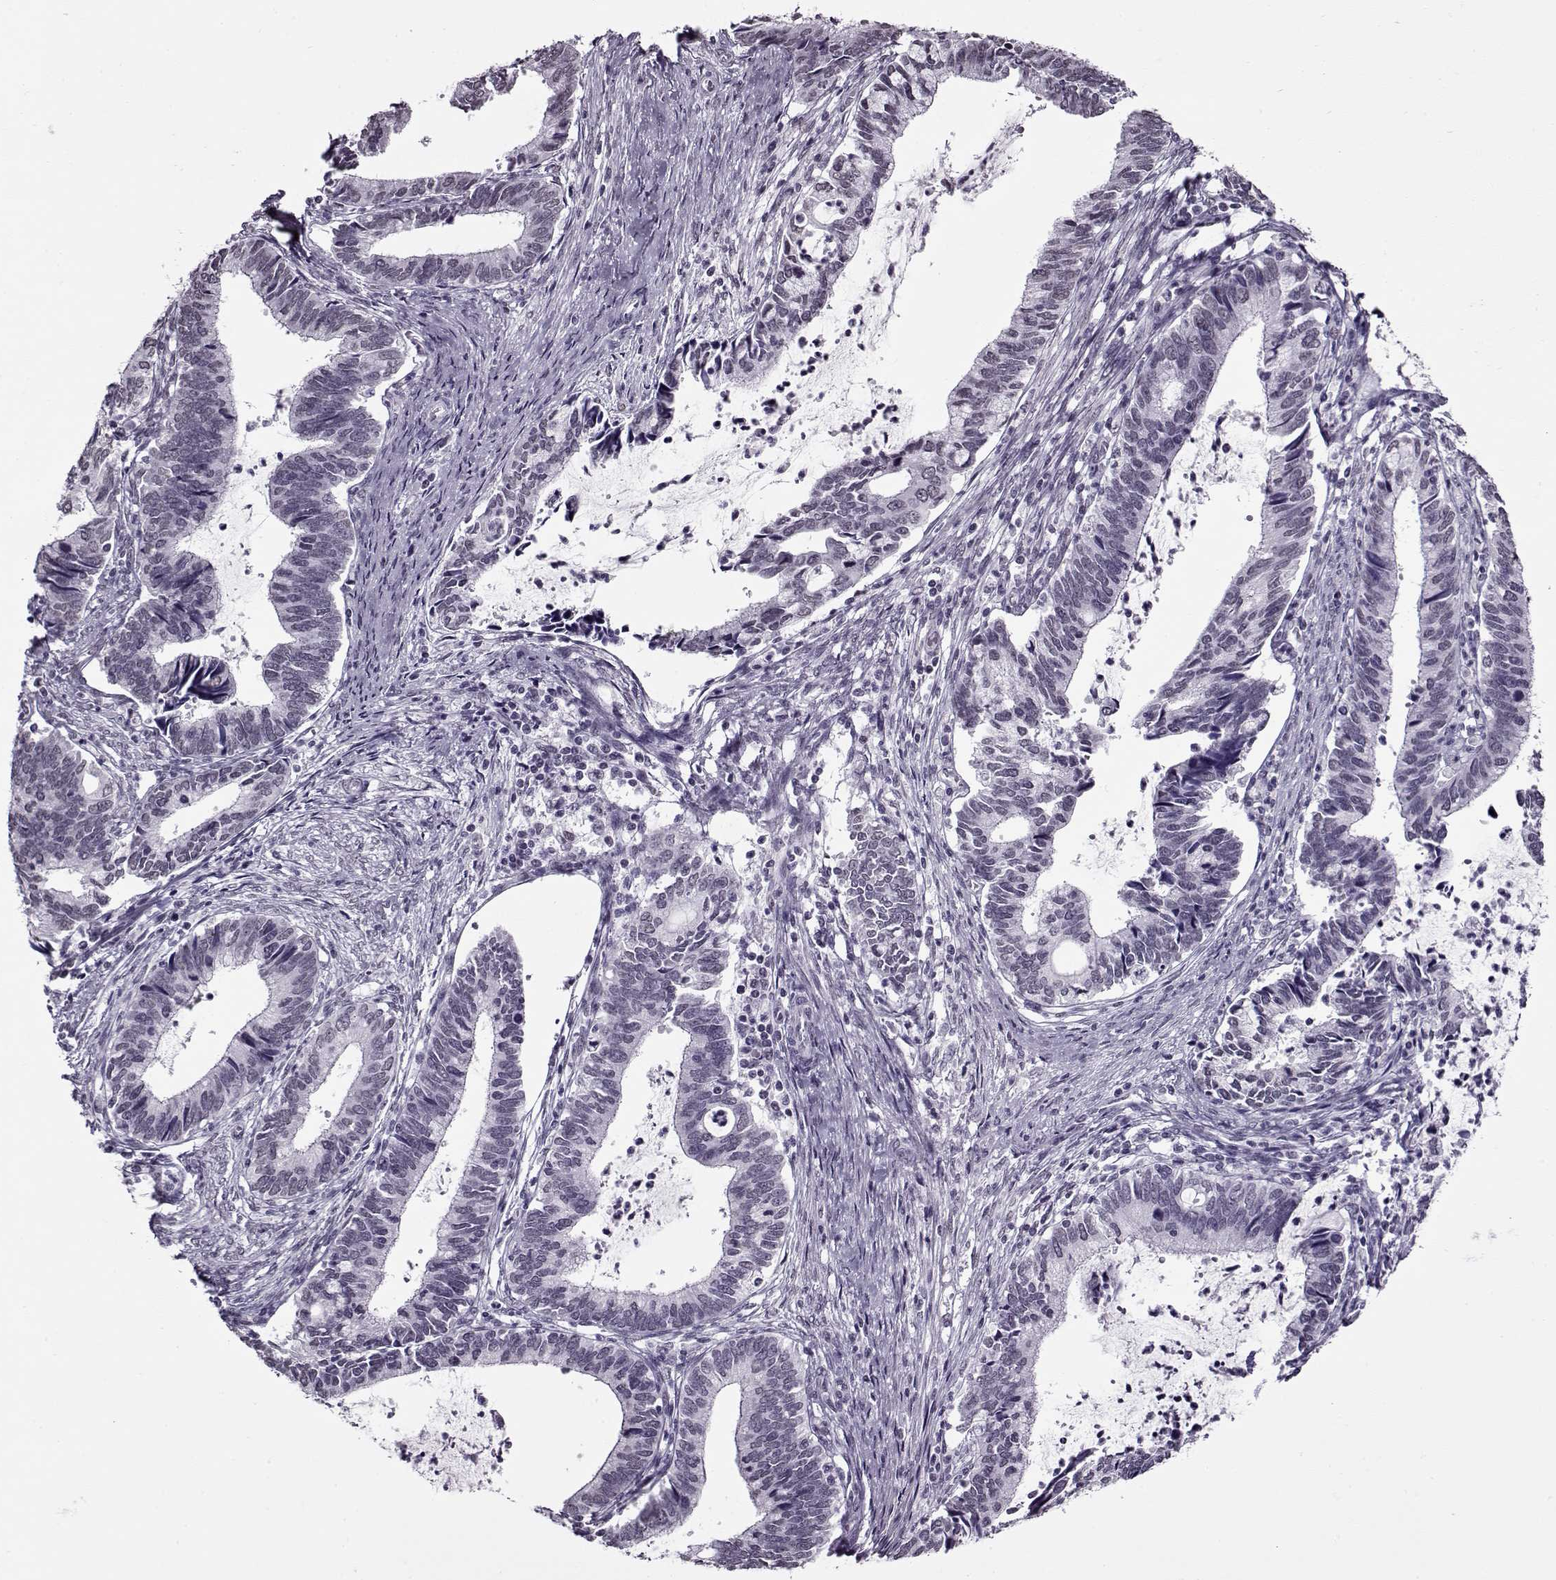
{"staining": {"intensity": "negative", "quantity": "none", "location": "none"}, "tissue": "cervical cancer", "cell_type": "Tumor cells", "image_type": "cancer", "snomed": [{"axis": "morphology", "description": "Adenocarcinoma, NOS"}, {"axis": "topography", "description": "Cervix"}], "caption": "There is no significant expression in tumor cells of cervical cancer.", "gene": "PRMT8", "patient": {"sex": "female", "age": 42}}